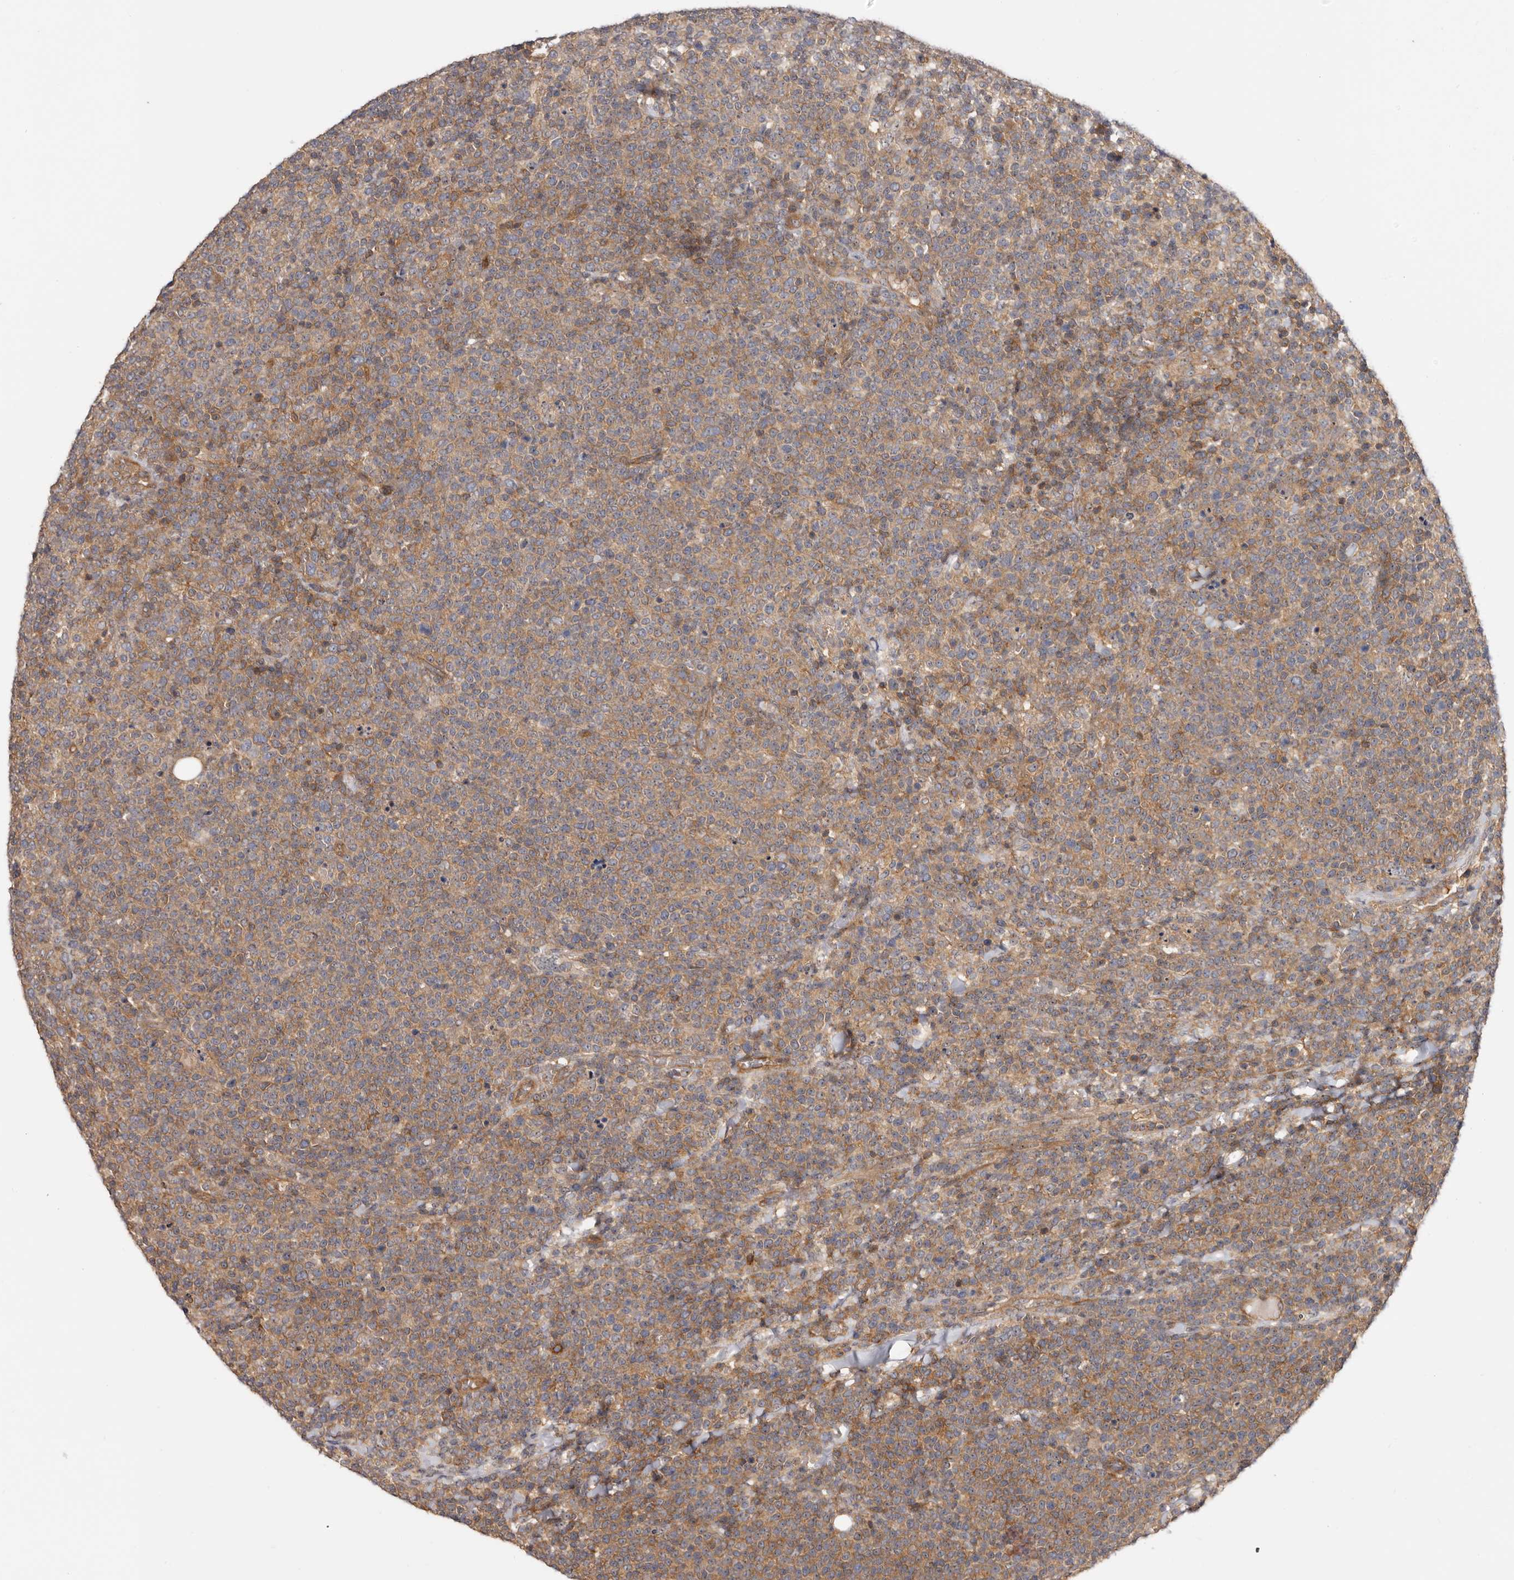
{"staining": {"intensity": "moderate", "quantity": ">75%", "location": "cytoplasmic/membranous"}, "tissue": "lymphoma", "cell_type": "Tumor cells", "image_type": "cancer", "snomed": [{"axis": "morphology", "description": "Malignant lymphoma, non-Hodgkin's type, High grade"}, {"axis": "topography", "description": "Lymph node"}], "caption": "Immunohistochemical staining of lymphoma reveals medium levels of moderate cytoplasmic/membranous protein positivity in about >75% of tumor cells. The staining was performed using DAB (3,3'-diaminobenzidine) to visualize the protein expression in brown, while the nuclei were stained in blue with hematoxylin (Magnification: 20x).", "gene": "PANK4", "patient": {"sex": "male", "age": 61}}